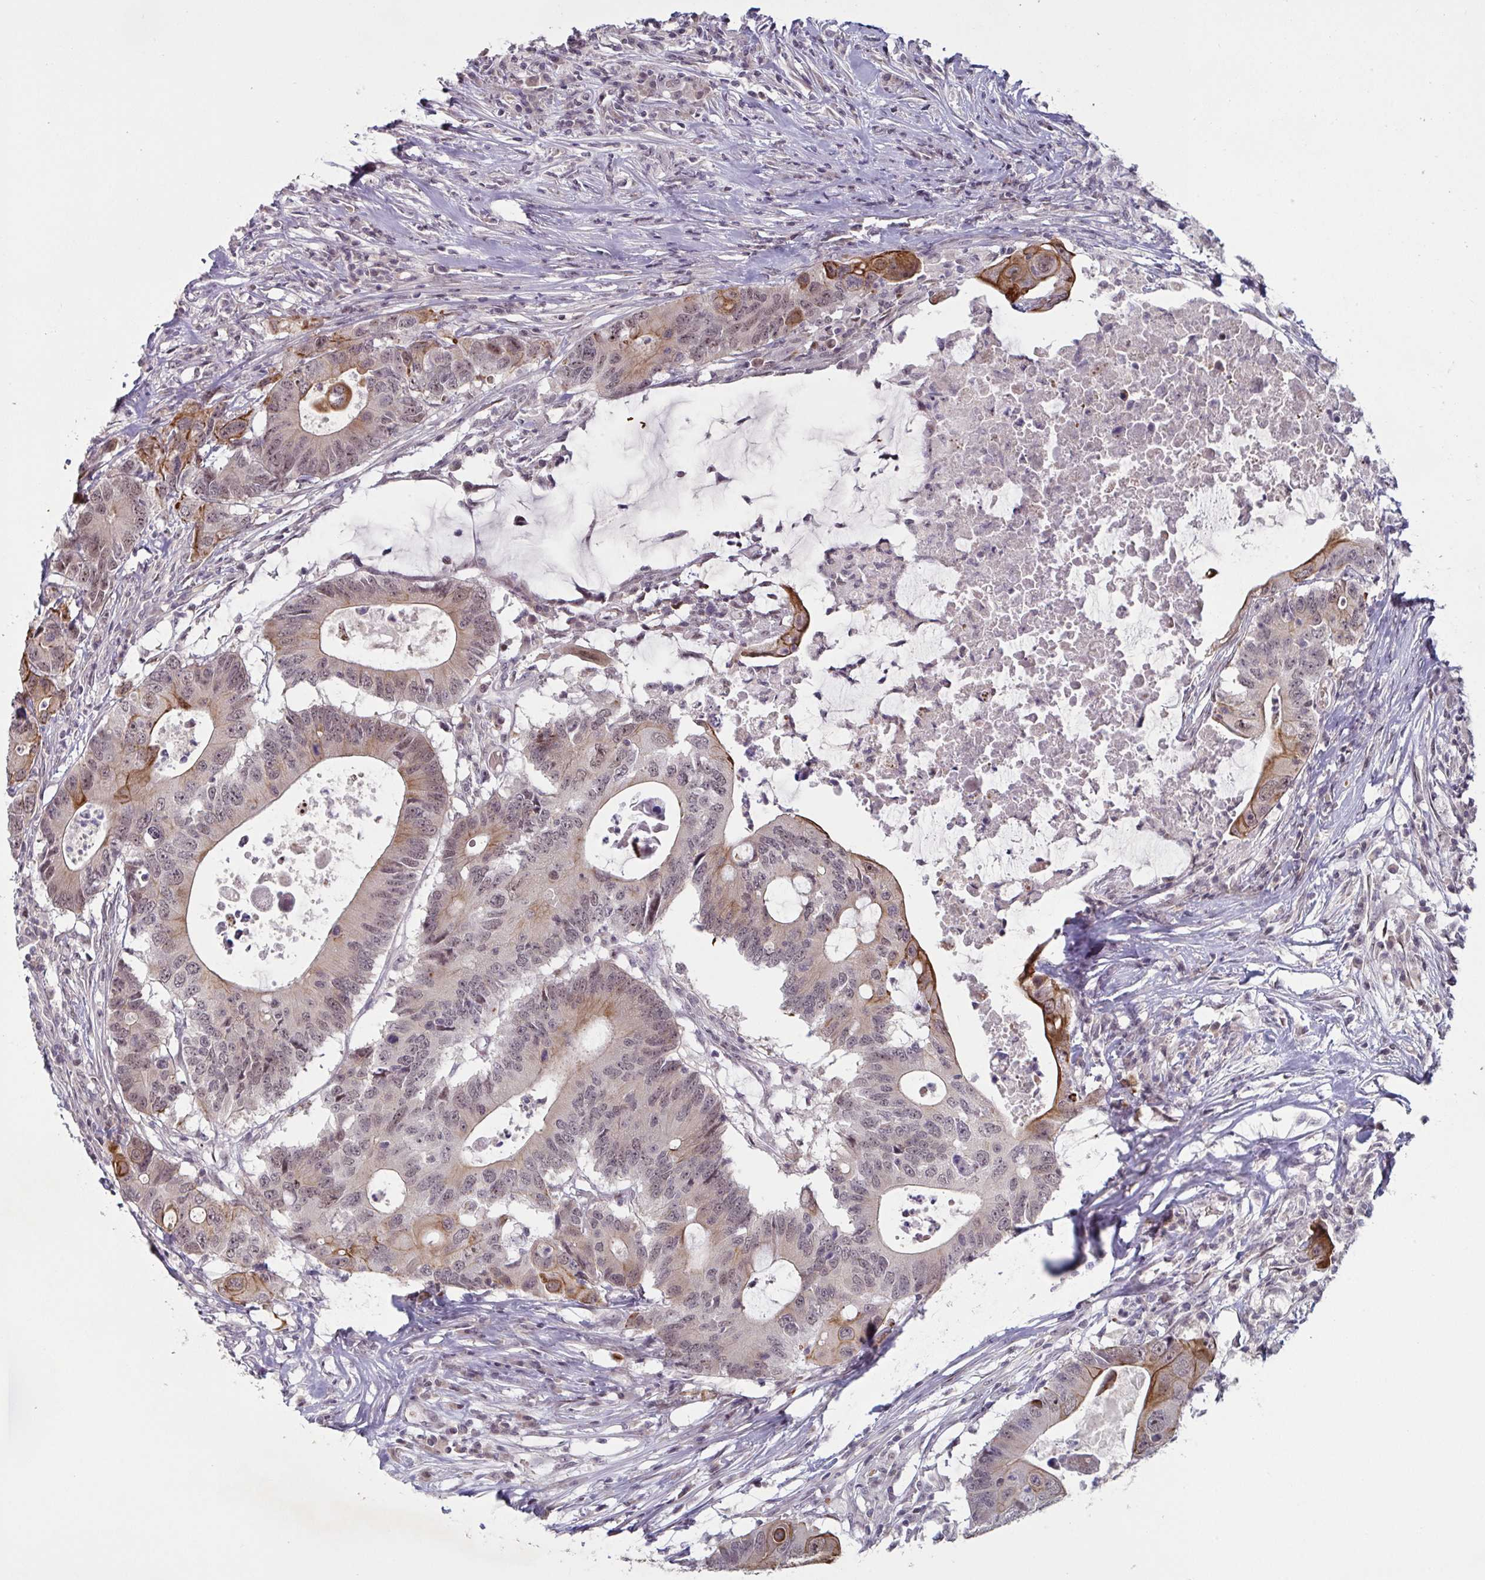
{"staining": {"intensity": "weak", "quantity": "25%-75%", "location": "cytoplasmic/membranous,nuclear"}, "tissue": "colorectal cancer", "cell_type": "Tumor cells", "image_type": "cancer", "snomed": [{"axis": "morphology", "description": "Adenocarcinoma, NOS"}, {"axis": "topography", "description": "Colon"}], "caption": "A histopathology image of human adenocarcinoma (colorectal) stained for a protein displays weak cytoplasmic/membranous and nuclear brown staining in tumor cells.", "gene": "NLRP13", "patient": {"sex": "male", "age": 71}}